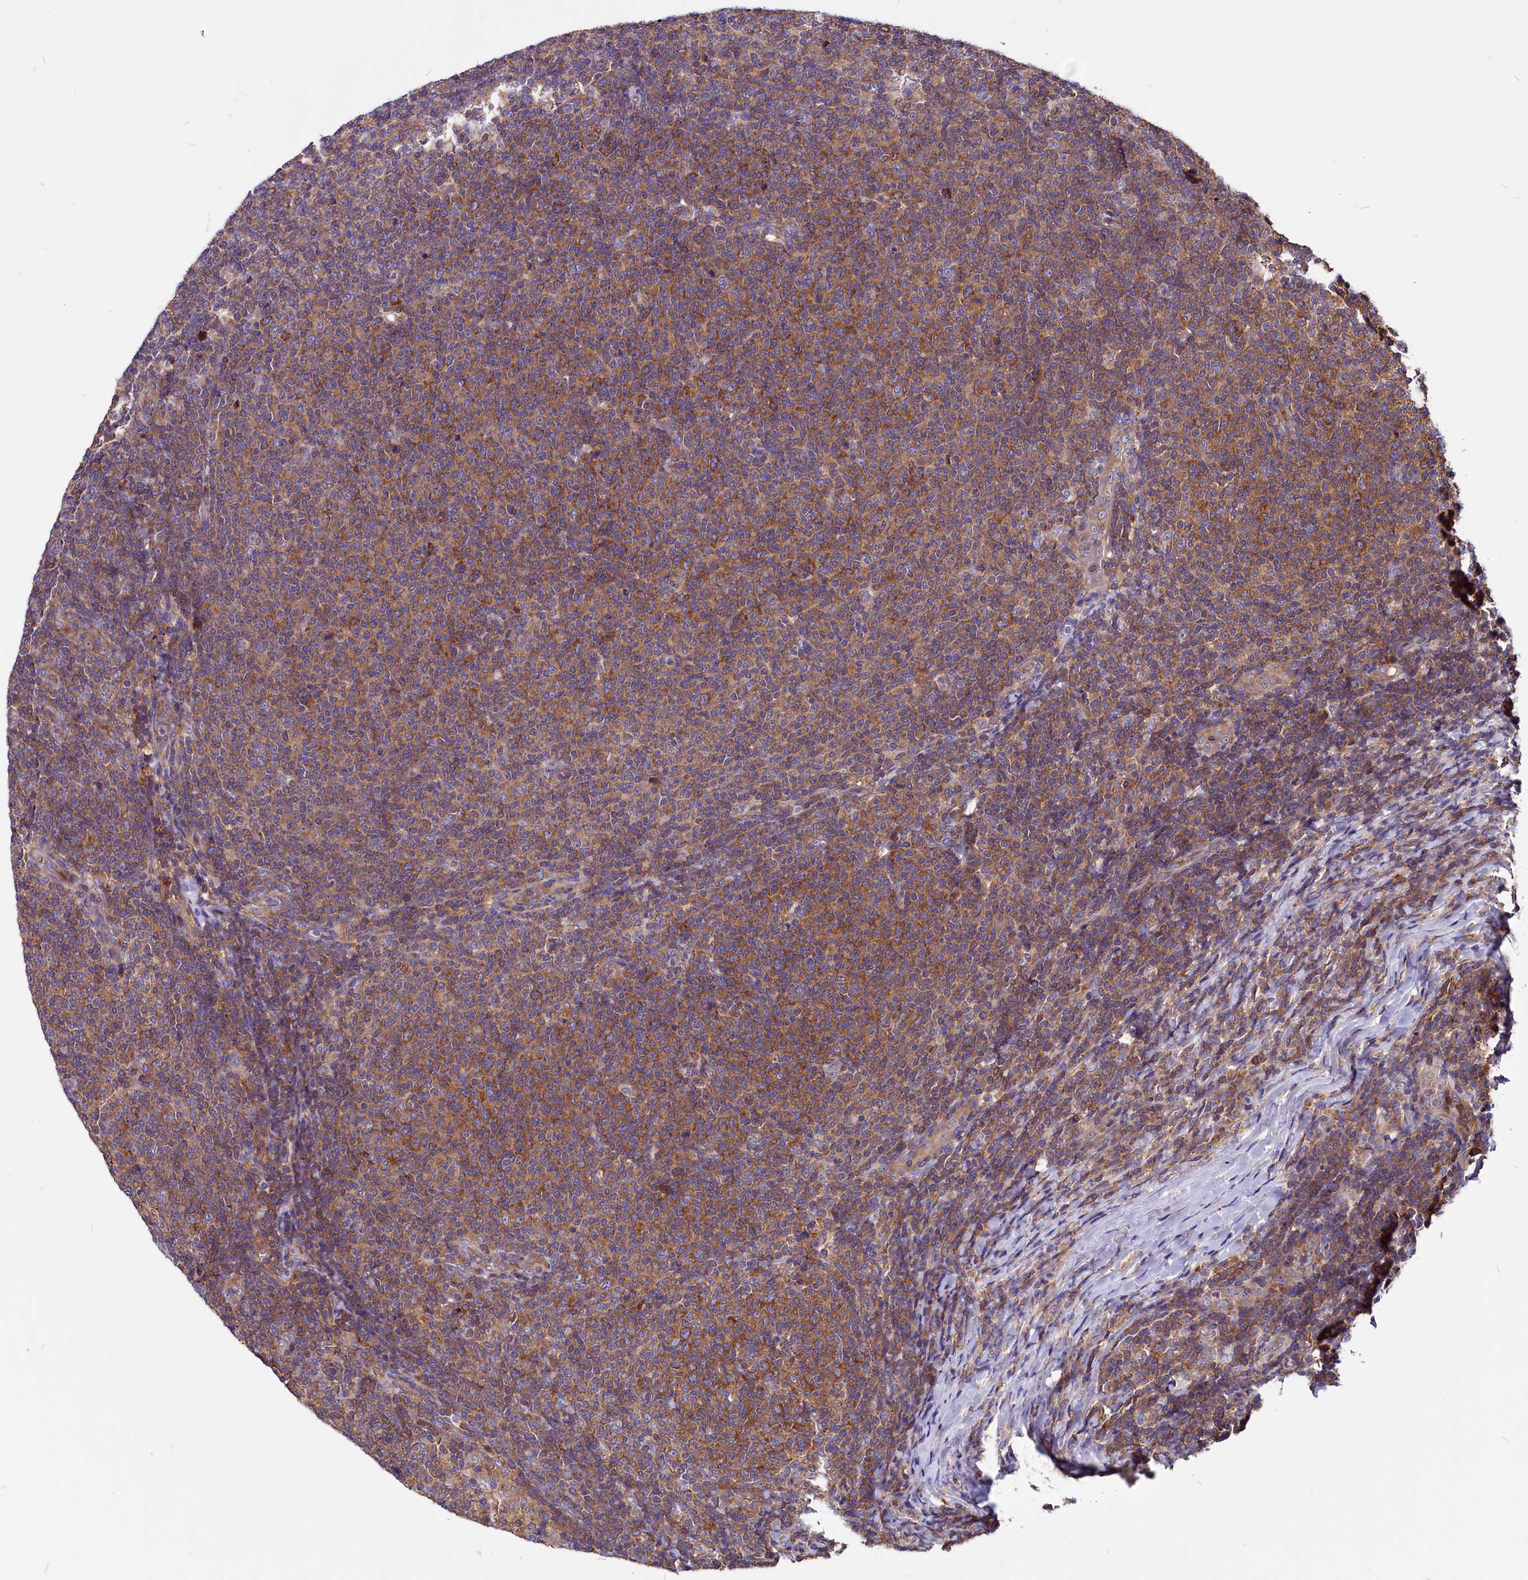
{"staining": {"intensity": "moderate", "quantity": ">75%", "location": "cytoplasmic/membranous"}, "tissue": "lymphoma", "cell_type": "Tumor cells", "image_type": "cancer", "snomed": [{"axis": "morphology", "description": "Malignant lymphoma, non-Hodgkin's type, Low grade"}, {"axis": "topography", "description": "Lymph node"}], "caption": "Lymphoma stained with a protein marker displays moderate staining in tumor cells.", "gene": "EIF3G", "patient": {"sex": "male", "age": 66}}